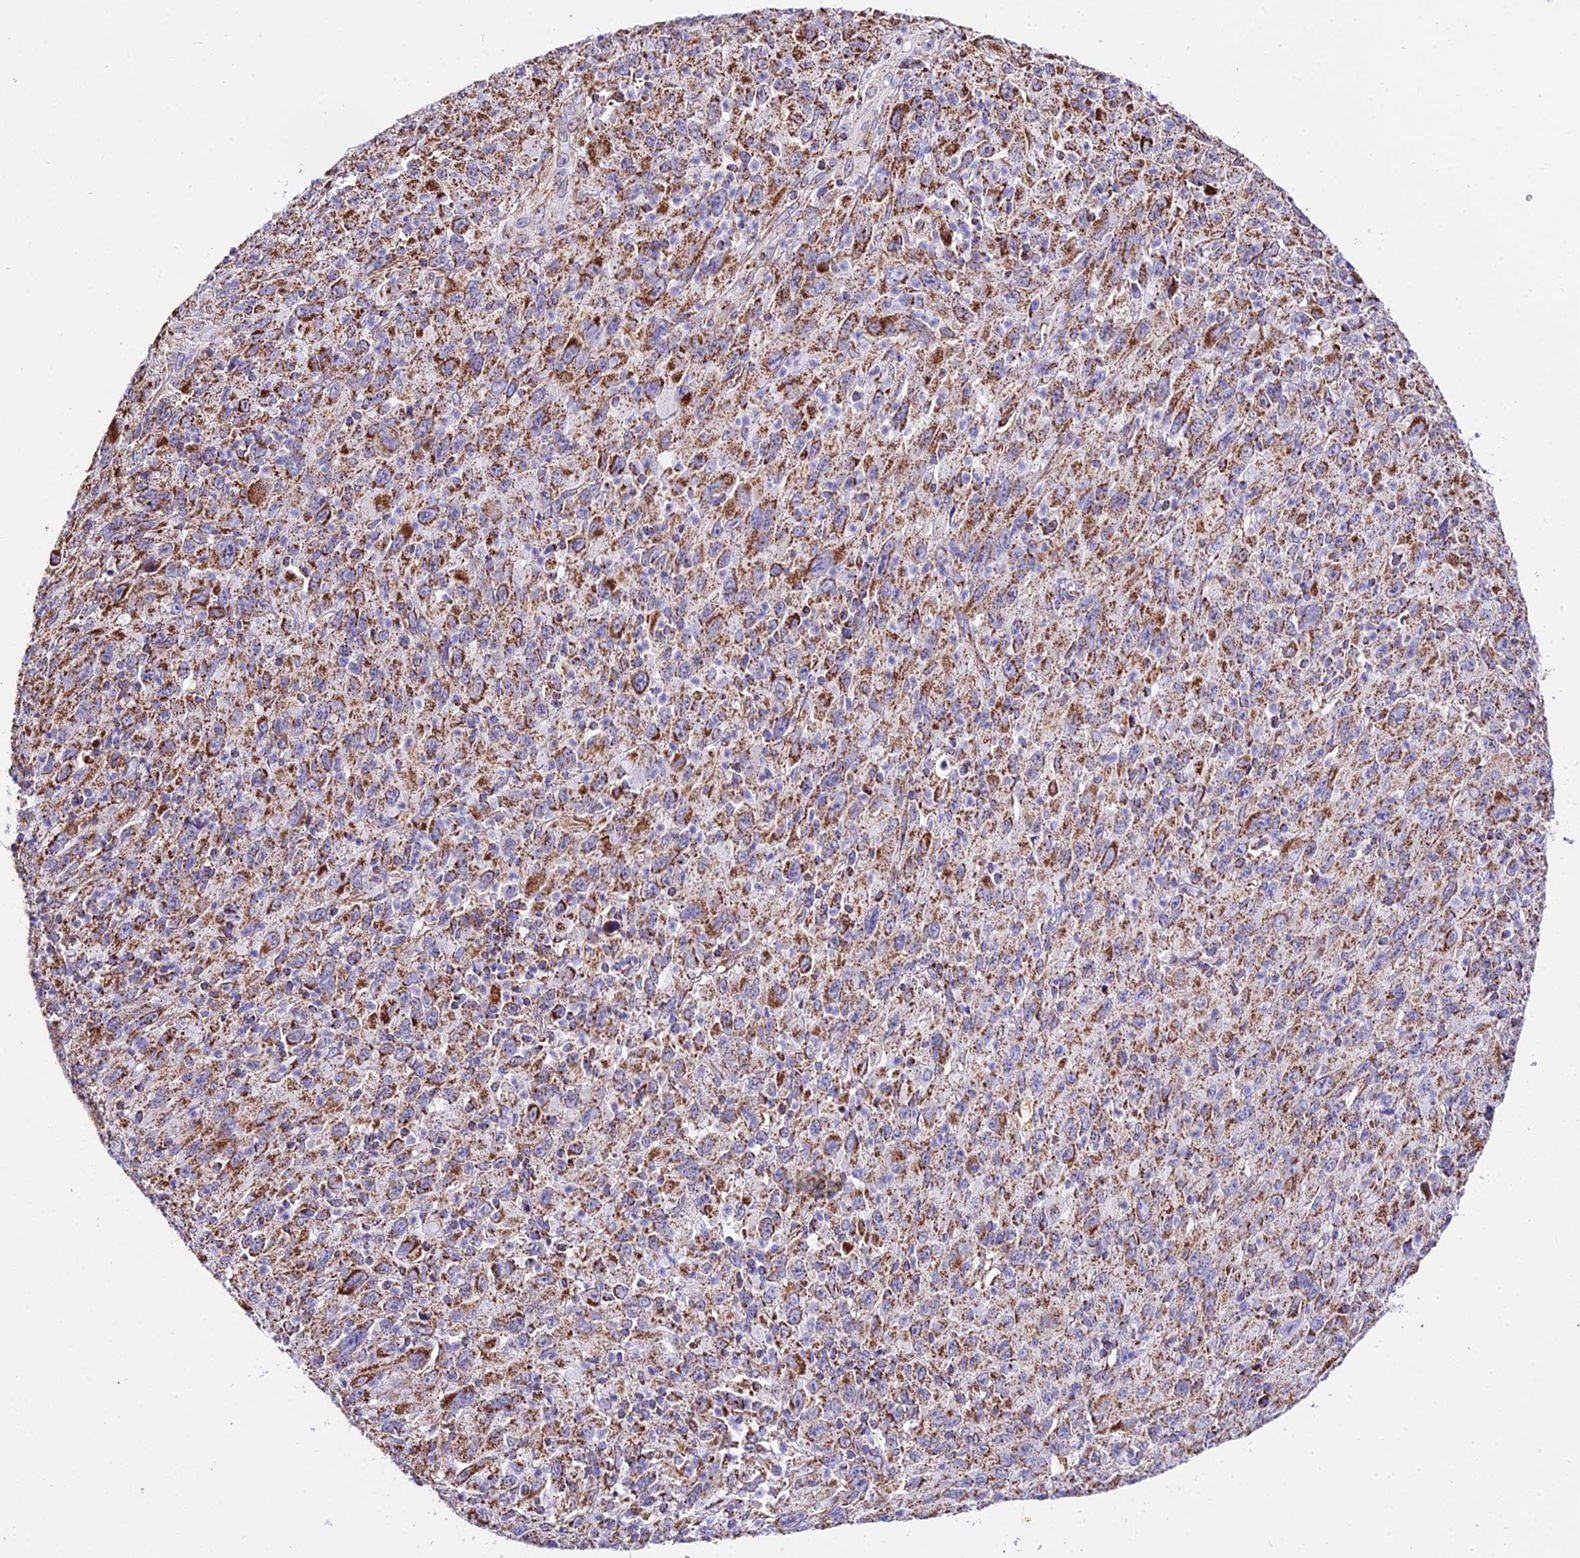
{"staining": {"intensity": "moderate", "quantity": ">75%", "location": "cytoplasmic/membranous"}, "tissue": "melanoma", "cell_type": "Tumor cells", "image_type": "cancer", "snomed": [{"axis": "morphology", "description": "Malignant melanoma, Metastatic site"}, {"axis": "topography", "description": "Skin"}], "caption": "Melanoma stained for a protein reveals moderate cytoplasmic/membranous positivity in tumor cells.", "gene": "ATP5PD", "patient": {"sex": "female", "age": 56}}